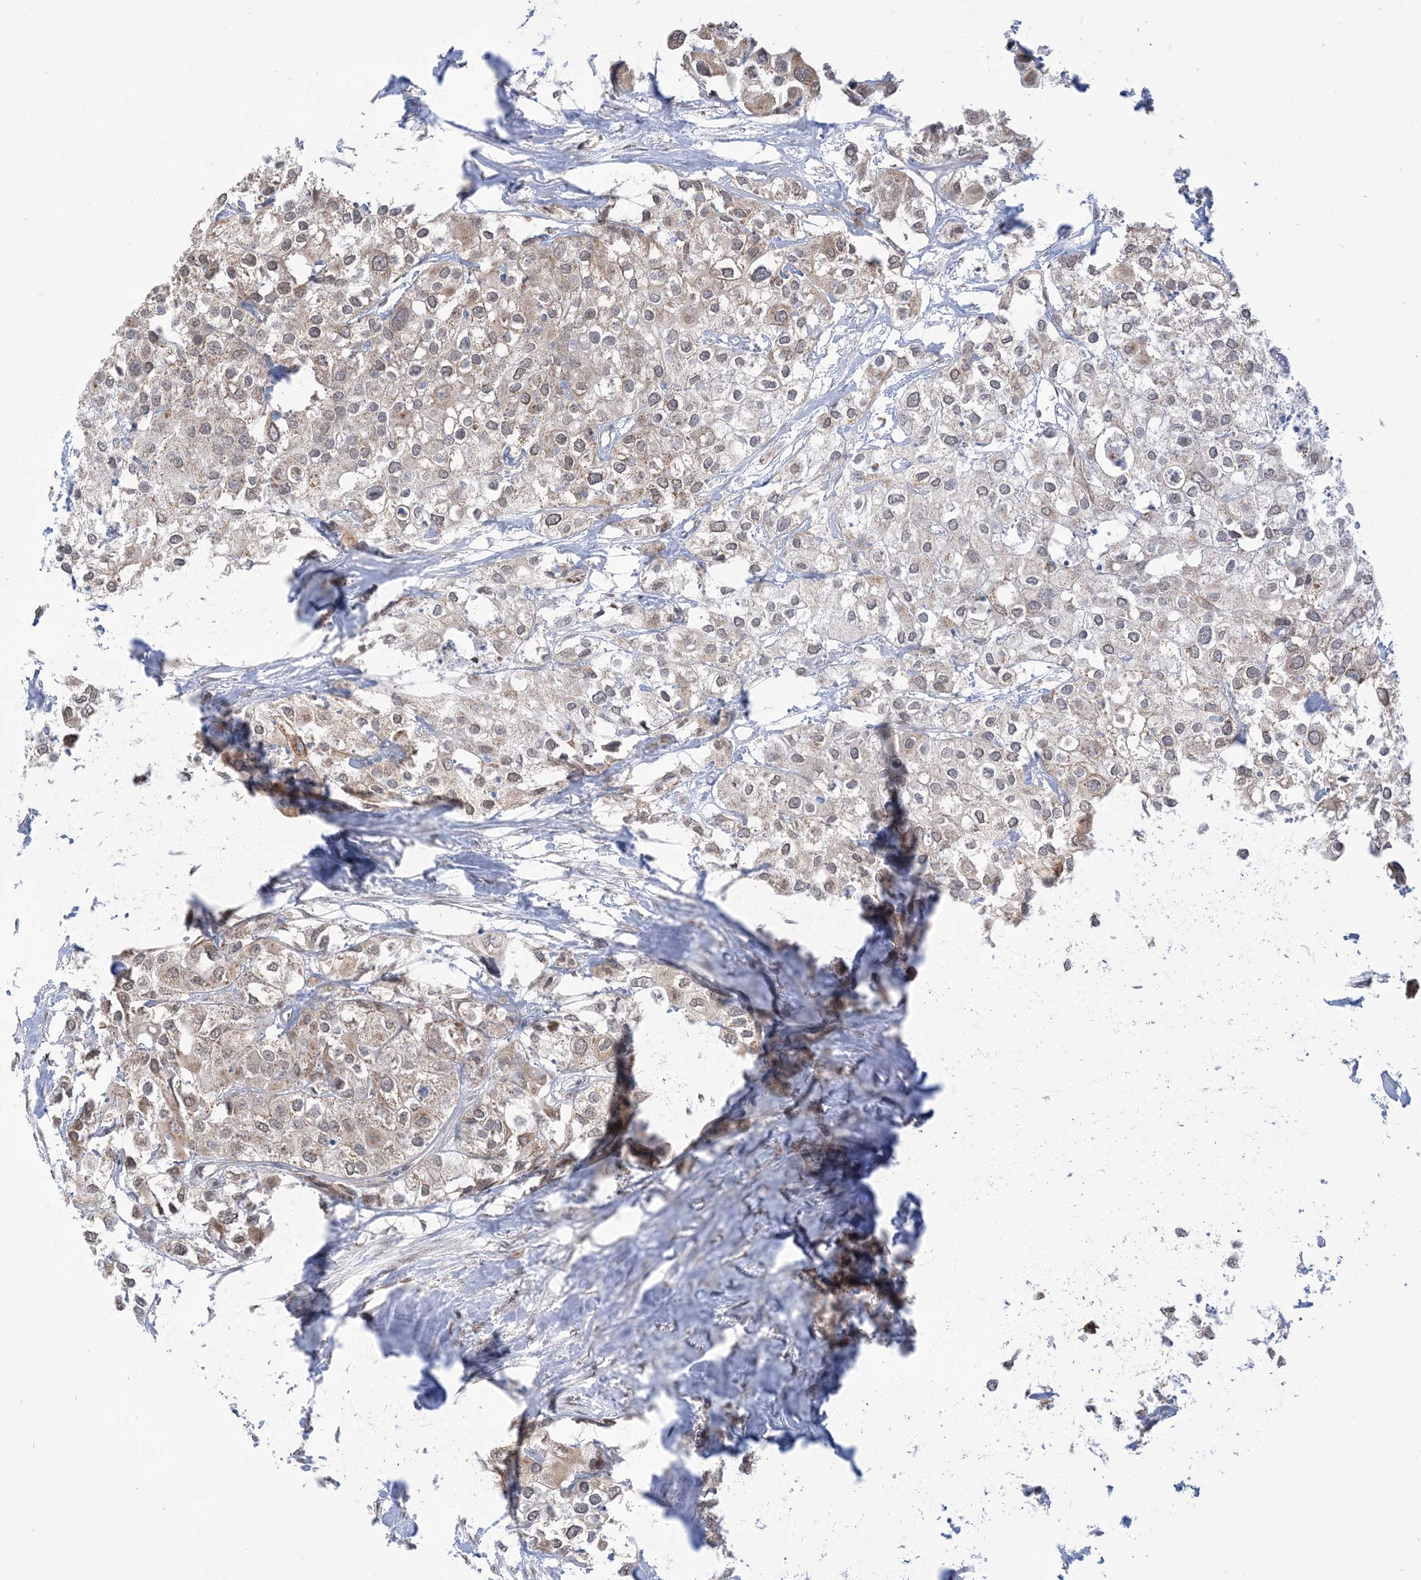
{"staining": {"intensity": "weak", "quantity": "25%-75%", "location": "cytoplasmic/membranous,nuclear"}, "tissue": "urothelial cancer", "cell_type": "Tumor cells", "image_type": "cancer", "snomed": [{"axis": "morphology", "description": "Urothelial carcinoma, High grade"}, {"axis": "topography", "description": "Urinary bladder"}], "caption": "Tumor cells reveal low levels of weak cytoplasmic/membranous and nuclear positivity in about 25%-75% of cells in urothelial cancer.", "gene": "CASP4", "patient": {"sex": "male", "age": 64}}